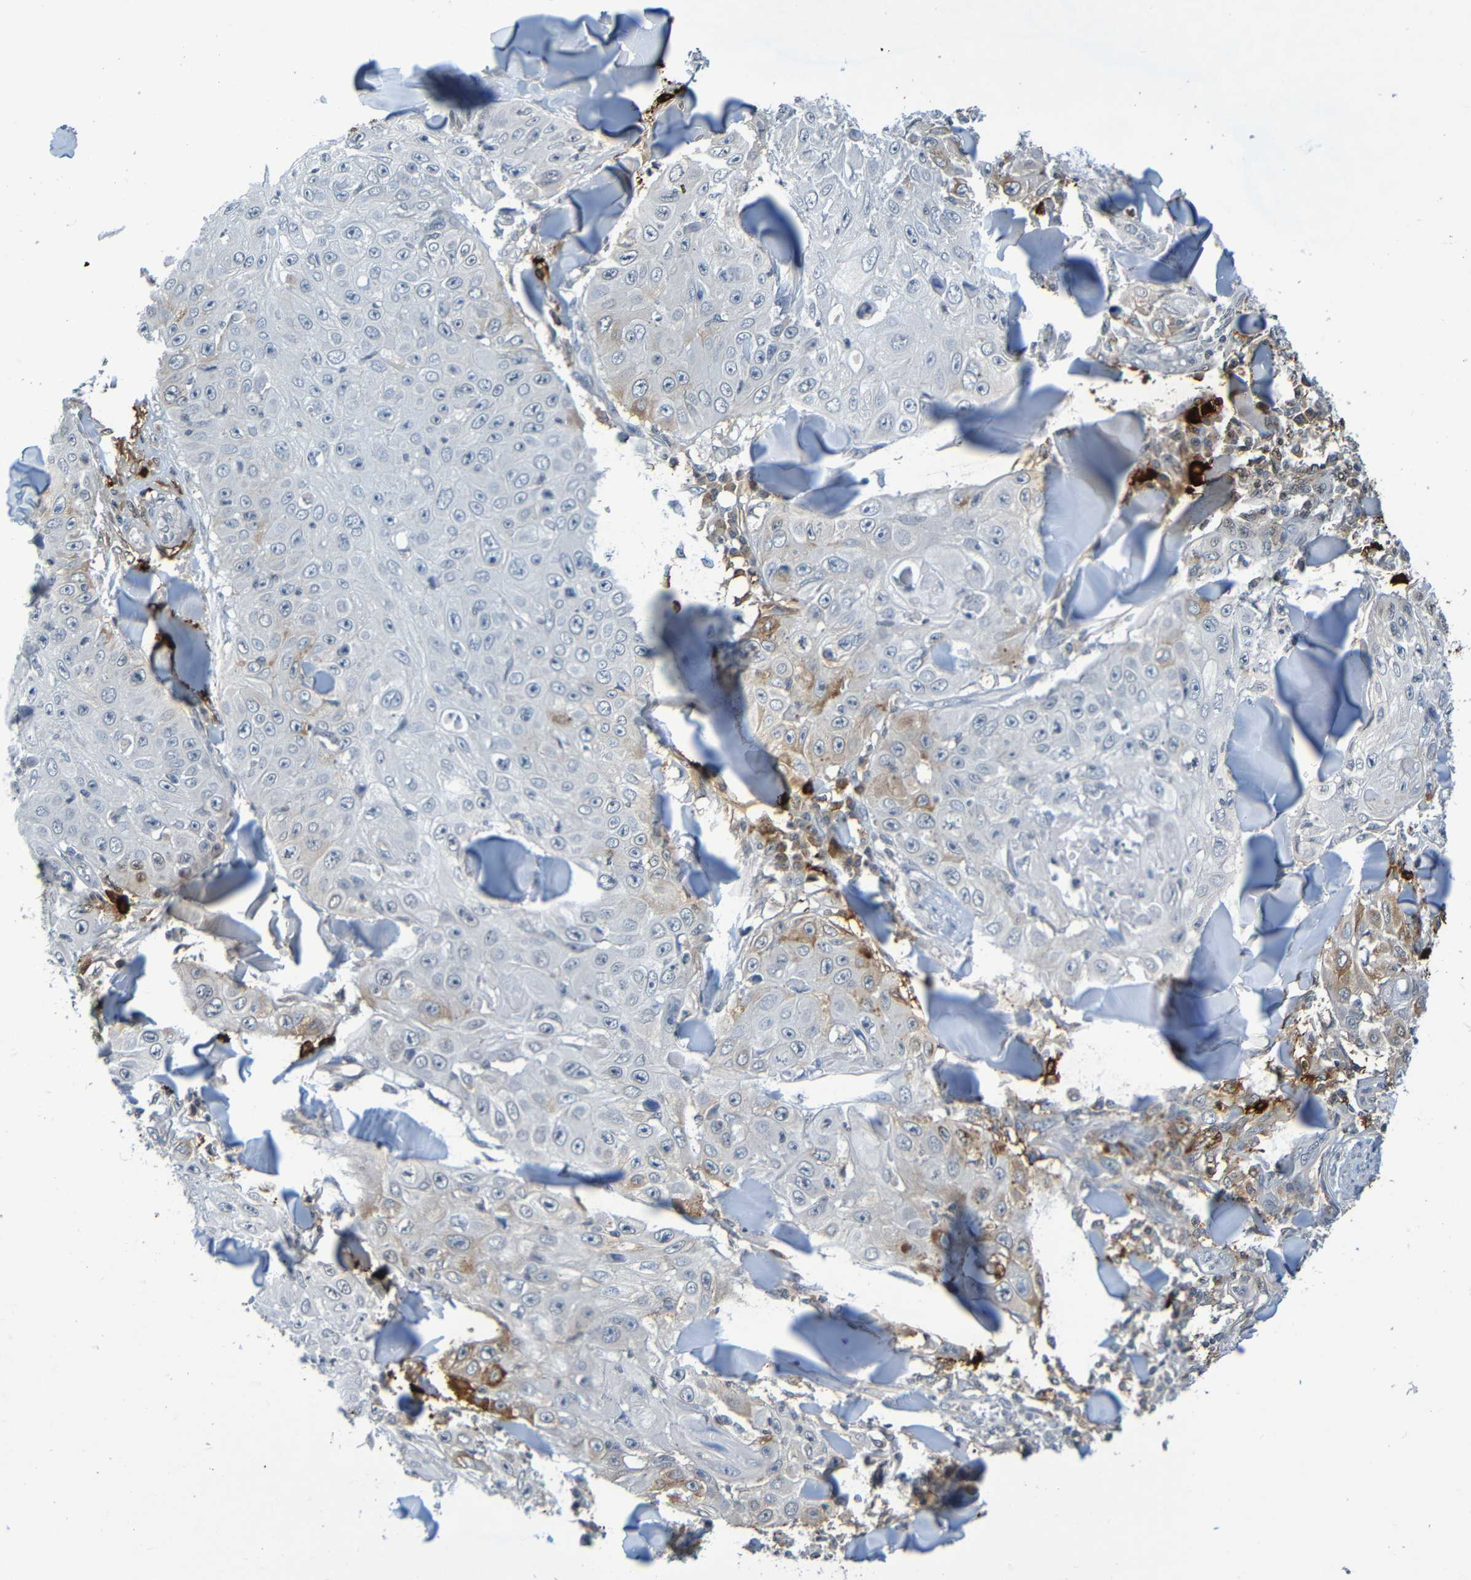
{"staining": {"intensity": "negative", "quantity": "none", "location": "none"}, "tissue": "skin cancer", "cell_type": "Tumor cells", "image_type": "cancer", "snomed": [{"axis": "morphology", "description": "Squamous cell carcinoma, NOS"}, {"axis": "topography", "description": "Skin"}], "caption": "Immunohistochemistry (IHC) of human skin cancer displays no staining in tumor cells. (DAB immunohistochemistry, high magnification).", "gene": "C3AR1", "patient": {"sex": "male", "age": 86}}